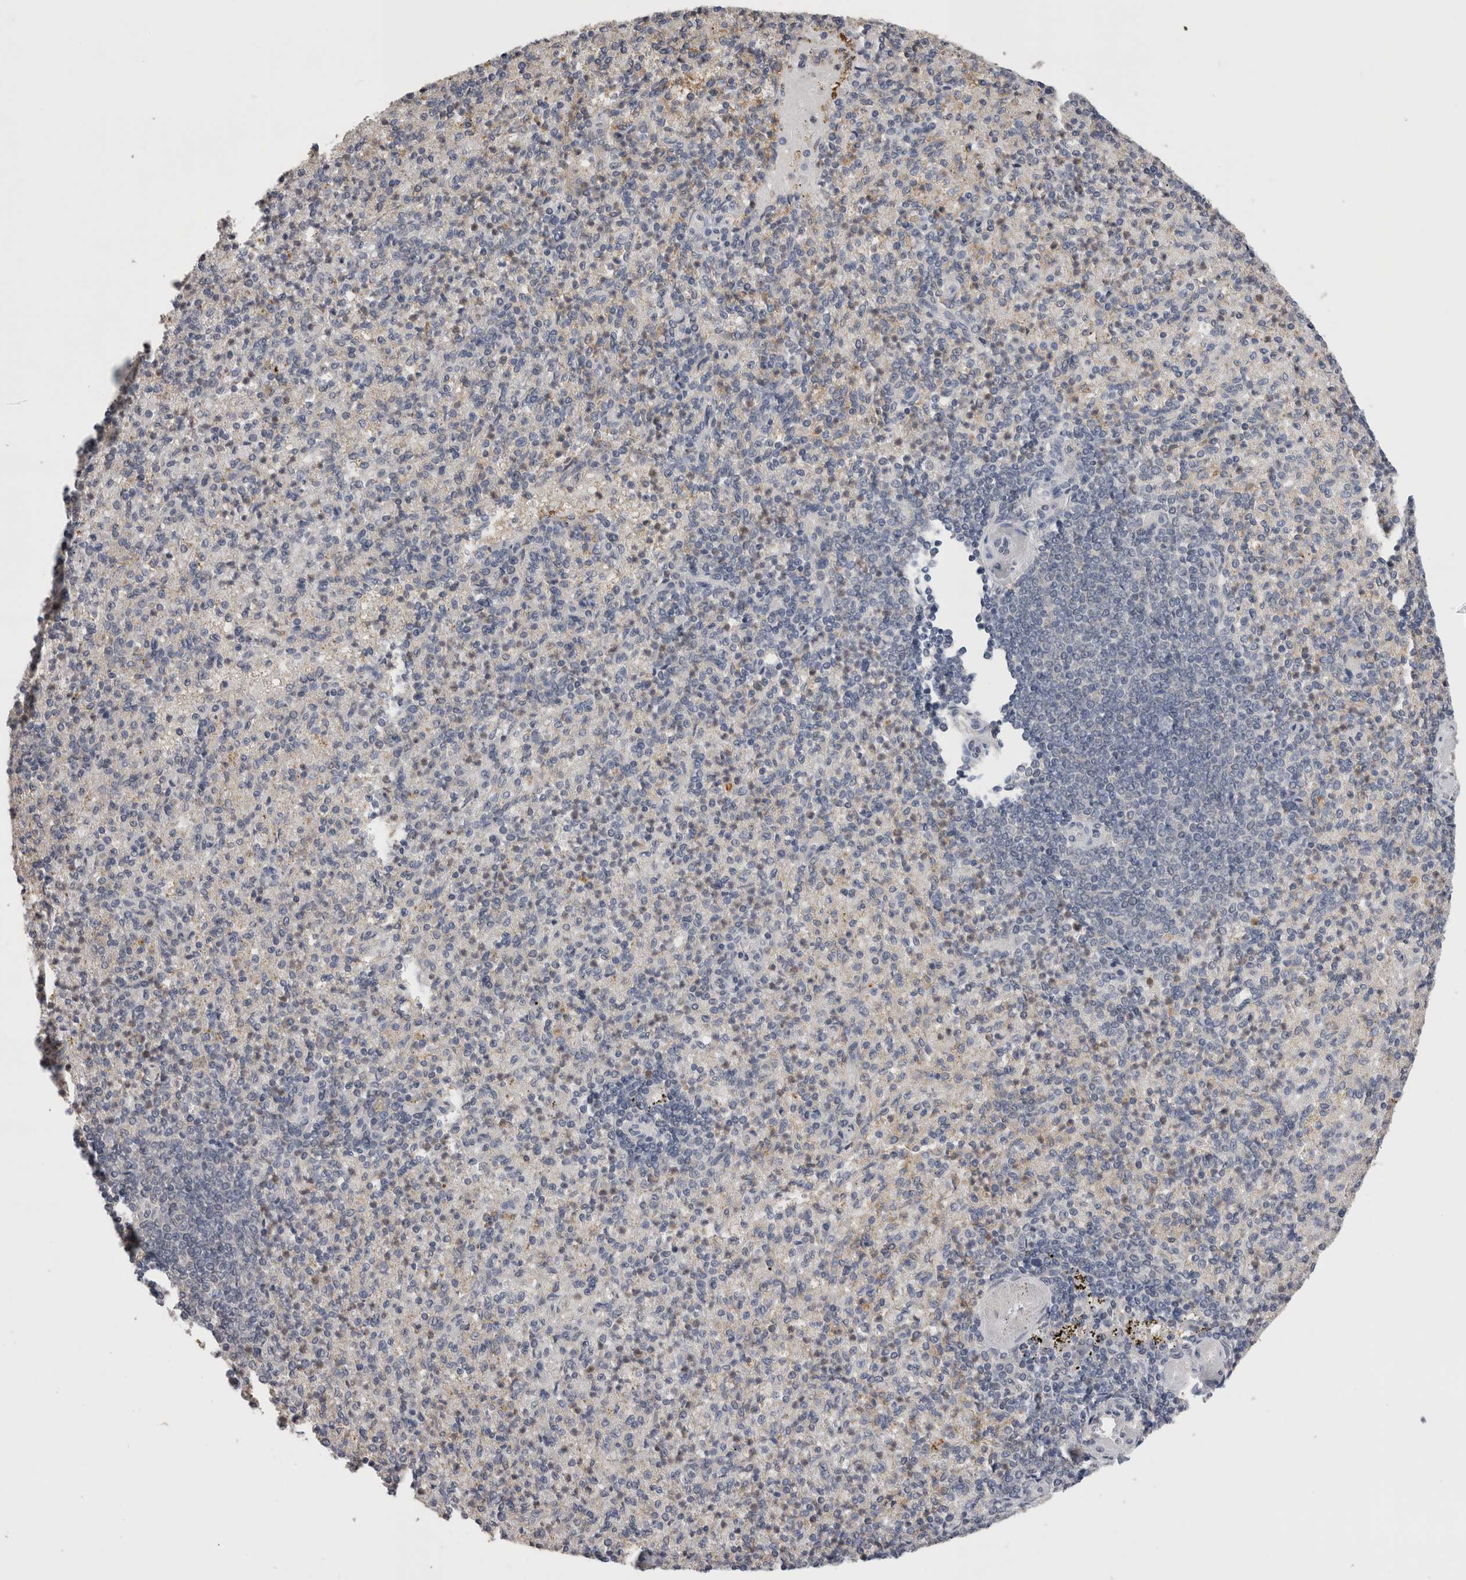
{"staining": {"intensity": "weak", "quantity": "<25%", "location": "cytoplasmic/membranous"}, "tissue": "spleen", "cell_type": "Cells in red pulp", "image_type": "normal", "snomed": [{"axis": "morphology", "description": "Normal tissue, NOS"}, {"axis": "topography", "description": "Spleen"}], "caption": "Immunohistochemical staining of normal spleen exhibits no significant positivity in cells in red pulp.", "gene": "CNTFR", "patient": {"sex": "female", "age": 74}}